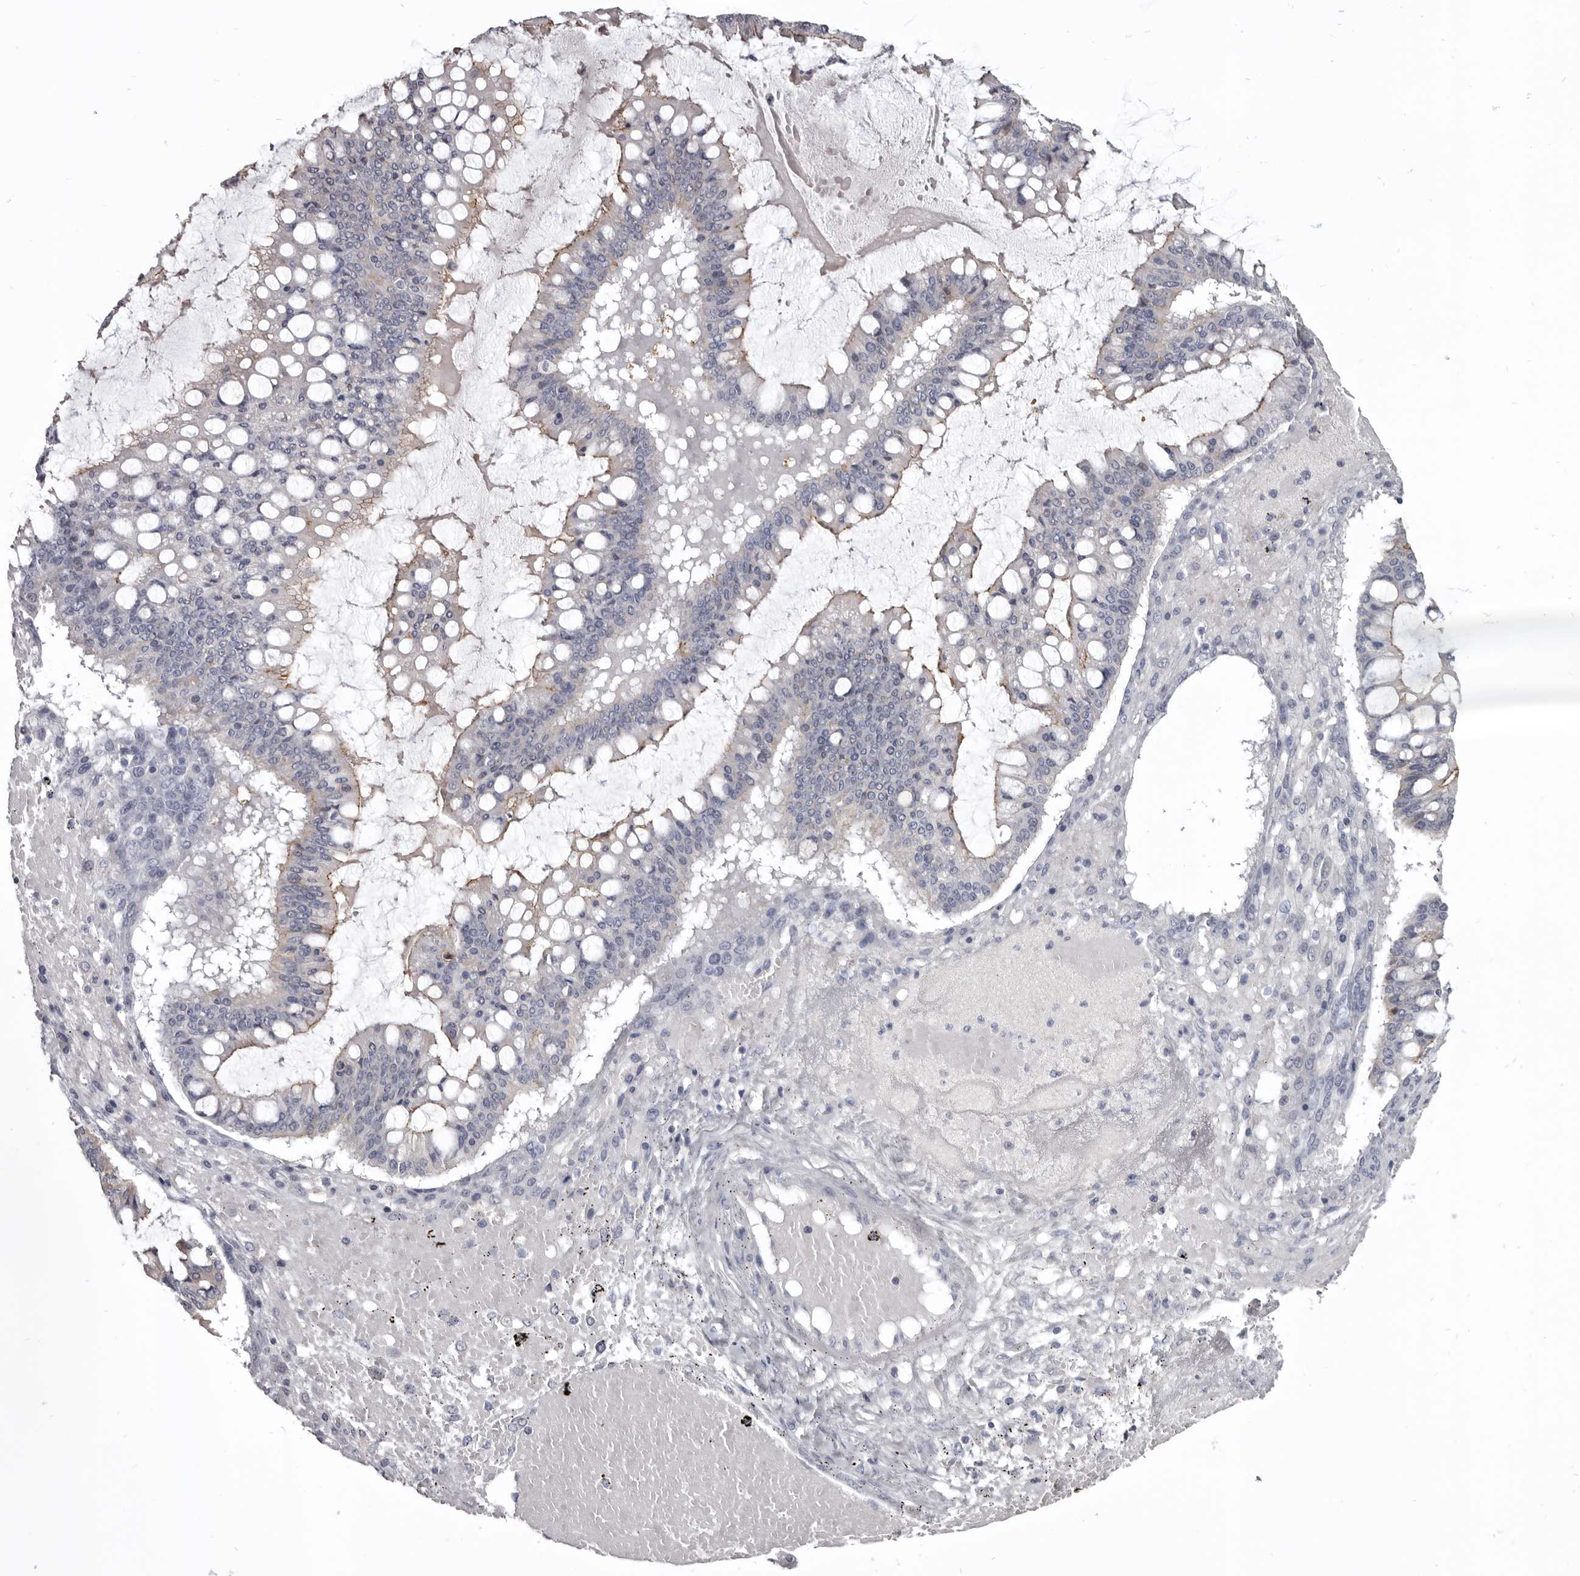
{"staining": {"intensity": "moderate", "quantity": "25%-75%", "location": "cytoplasmic/membranous"}, "tissue": "ovarian cancer", "cell_type": "Tumor cells", "image_type": "cancer", "snomed": [{"axis": "morphology", "description": "Cystadenocarcinoma, mucinous, NOS"}, {"axis": "topography", "description": "Ovary"}], "caption": "Ovarian cancer stained with a protein marker reveals moderate staining in tumor cells.", "gene": "CGN", "patient": {"sex": "female", "age": 73}}